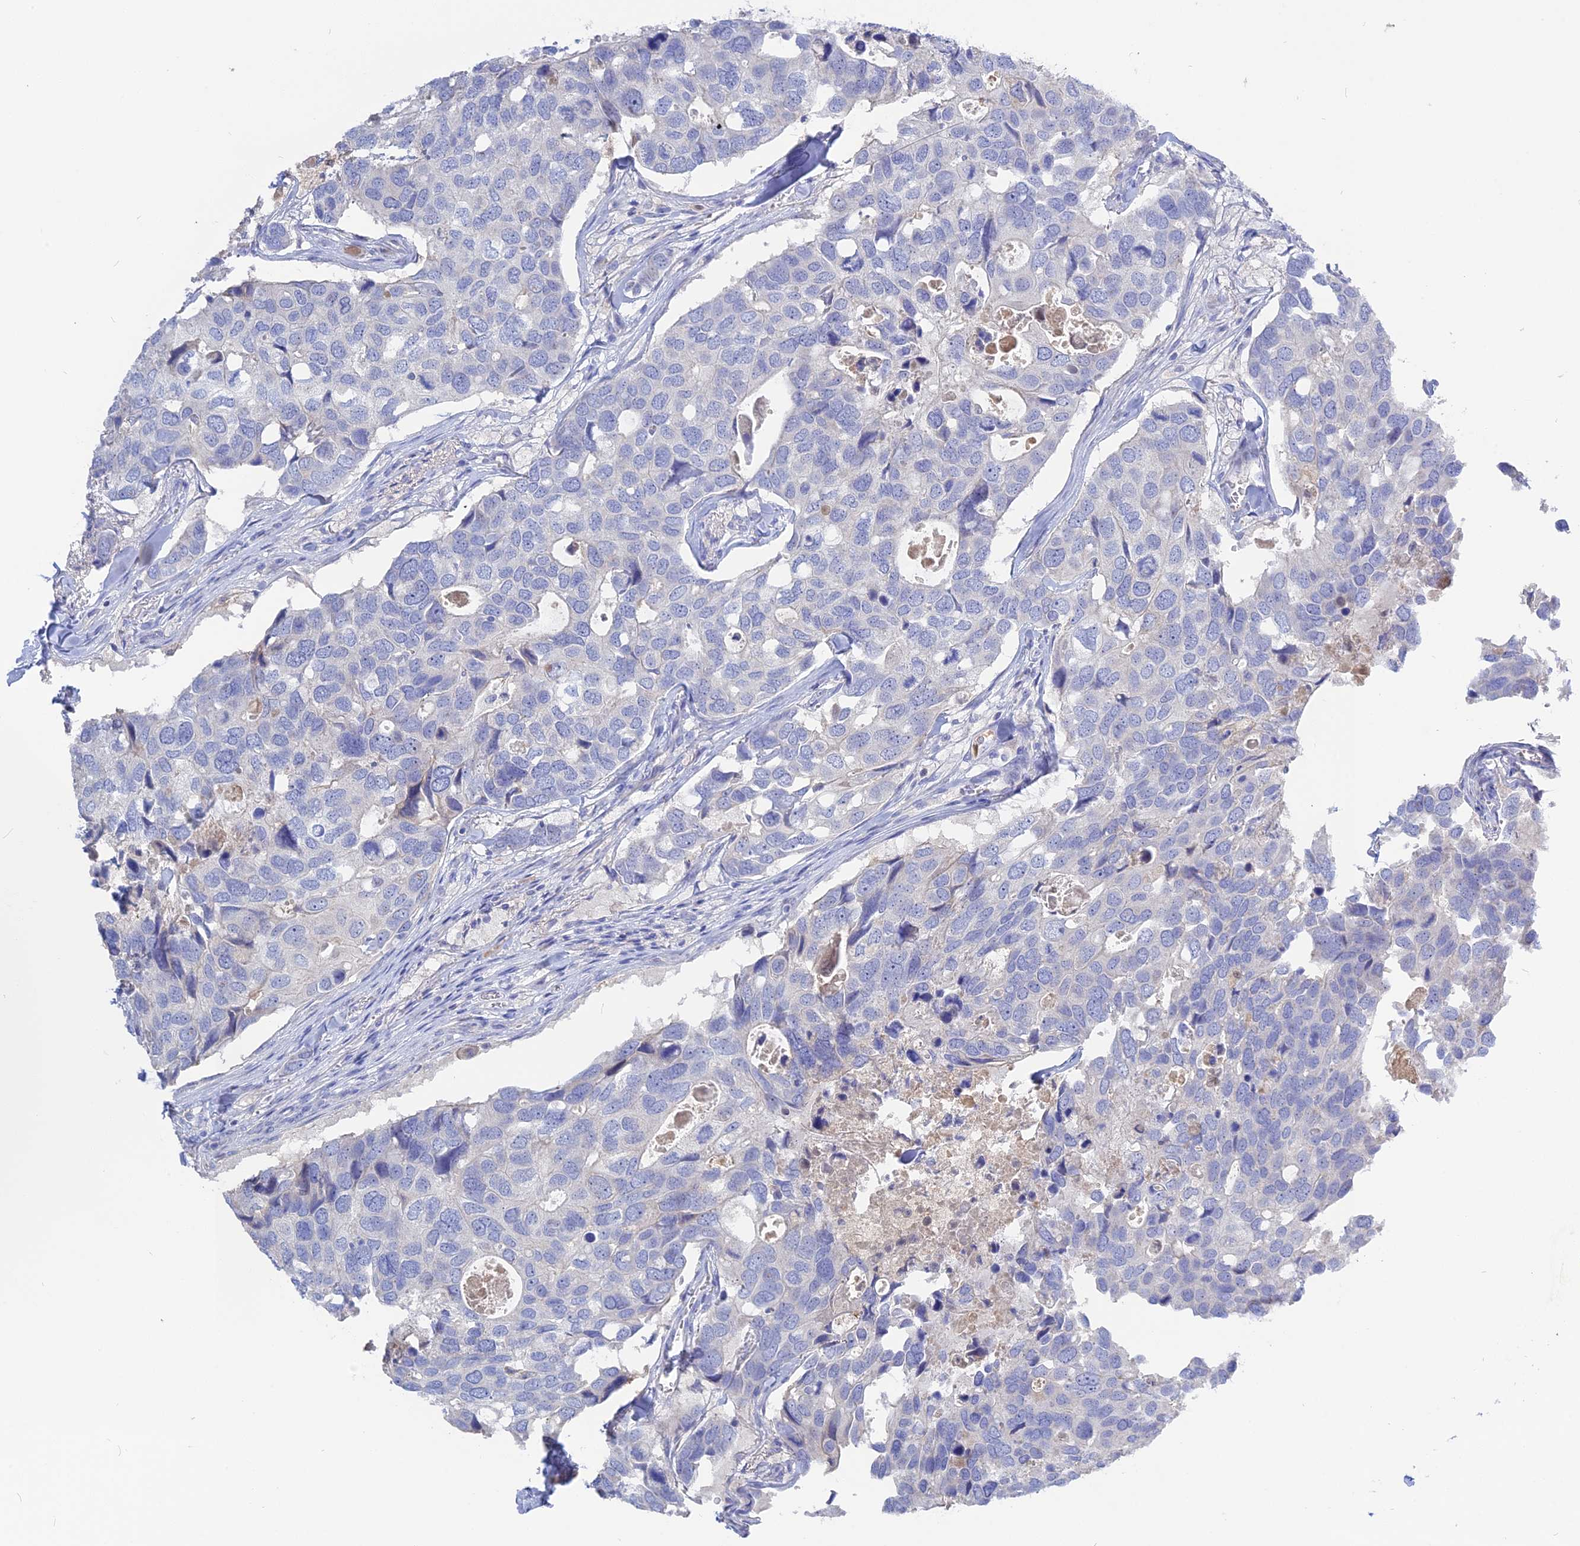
{"staining": {"intensity": "negative", "quantity": "none", "location": "none"}, "tissue": "breast cancer", "cell_type": "Tumor cells", "image_type": "cancer", "snomed": [{"axis": "morphology", "description": "Duct carcinoma"}, {"axis": "topography", "description": "Breast"}], "caption": "Image shows no significant protein positivity in tumor cells of breast infiltrating ductal carcinoma. Nuclei are stained in blue.", "gene": "ADGRA1", "patient": {"sex": "female", "age": 83}}